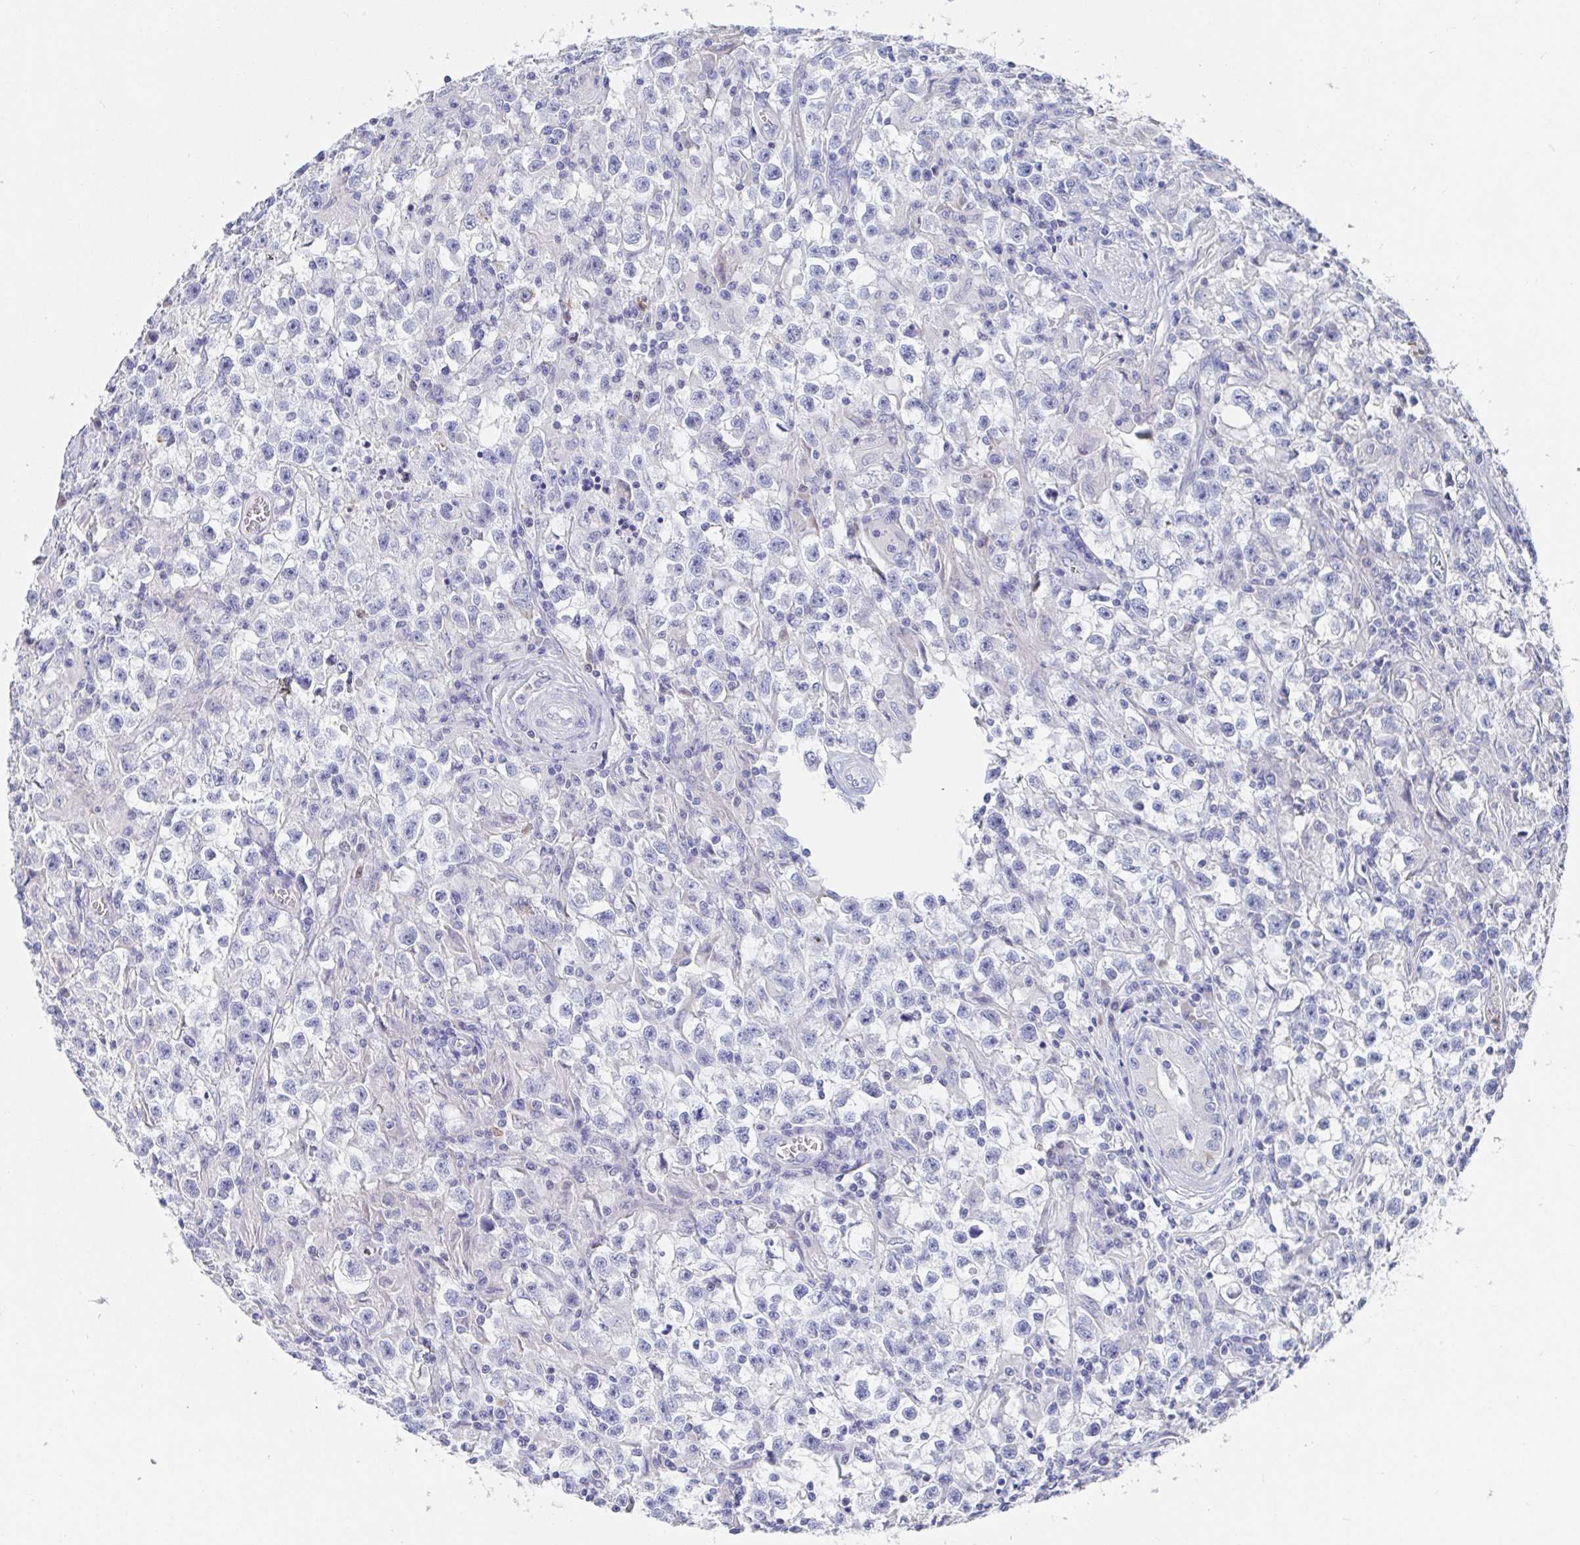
{"staining": {"intensity": "negative", "quantity": "none", "location": "none"}, "tissue": "testis cancer", "cell_type": "Tumor cells", "image_type": "cancer", "snomed": [{"axis": "morphology", "description": "Seminoma, NOS"}, {"axis": "topography", "description": "Testis"}], "caption": "Immunohistochemical staining of human testis seminoma displays no significant expression in tumor cells. The staining is performed using DAB (3,3'-diaminobenzidine) brown chromogen with nuclei counter-stained in using hematoxylin.", "gene": "CLDN8", "patient": {"sex": "male", "age": 31}}